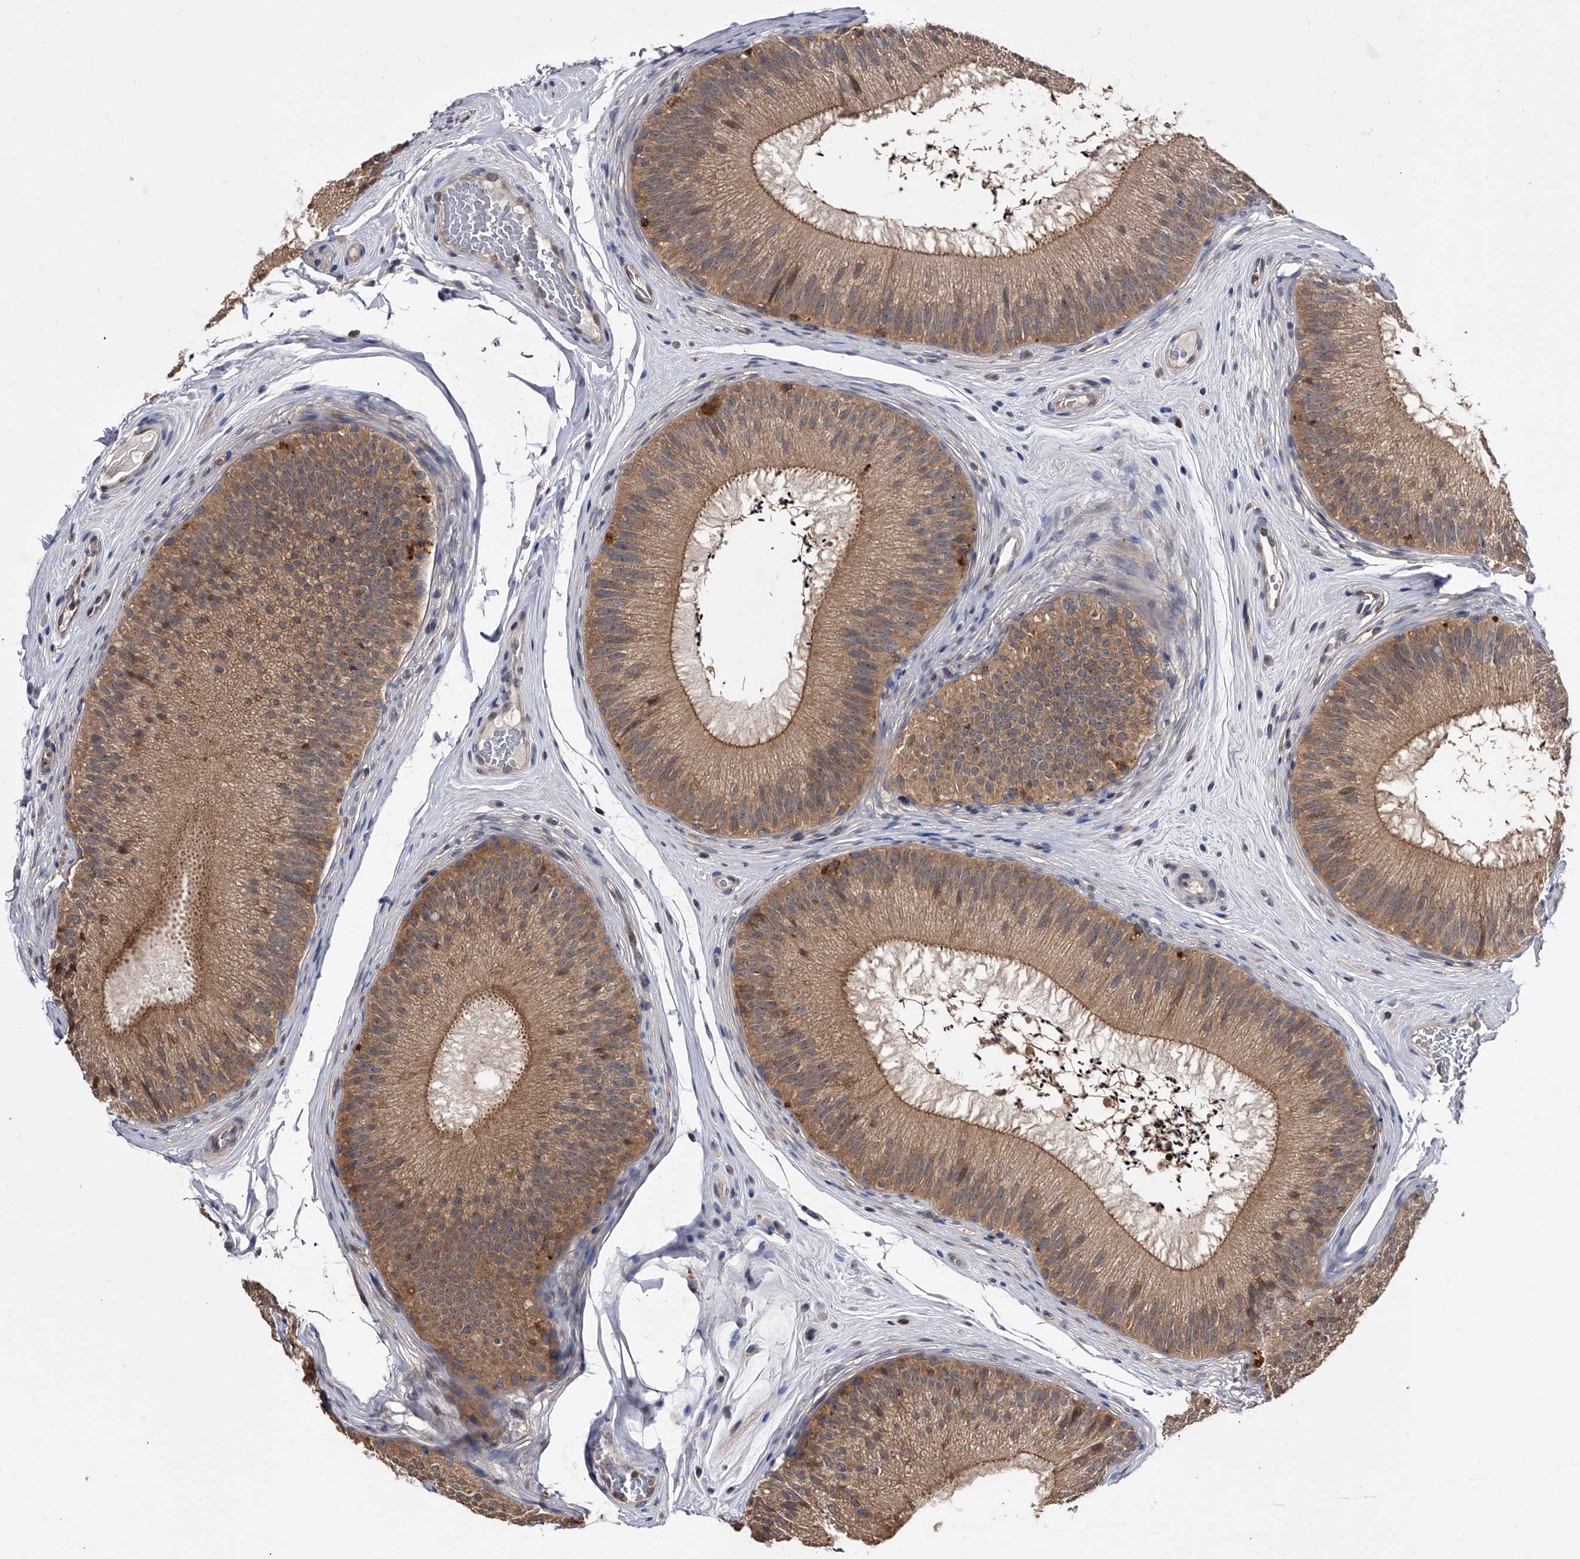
{"staining": {"intensity": "moderate", "quantity": ">75%", "location": "cytoplasmic/membranous"}, "tissue": "epididymis", "cell_type": "Glandular cells", "image_type": "normal", "snomed": [{"axis": "morphology", "description": "Normal tissue, NOS"}, {"axis": "topography", "description": "Epididymis"}], "caption": "IHC histopathology image of benign epididymis: epididymis stained using immunohistochemistry displays medium levels of moderate protein expression localized specifically in the cytoplasmic/membranous of glandular cells, appearing as a cytoplasmic/membranous brown color.", "gene": "PAN3", "patient": {"sex": "male", "age": 45}}